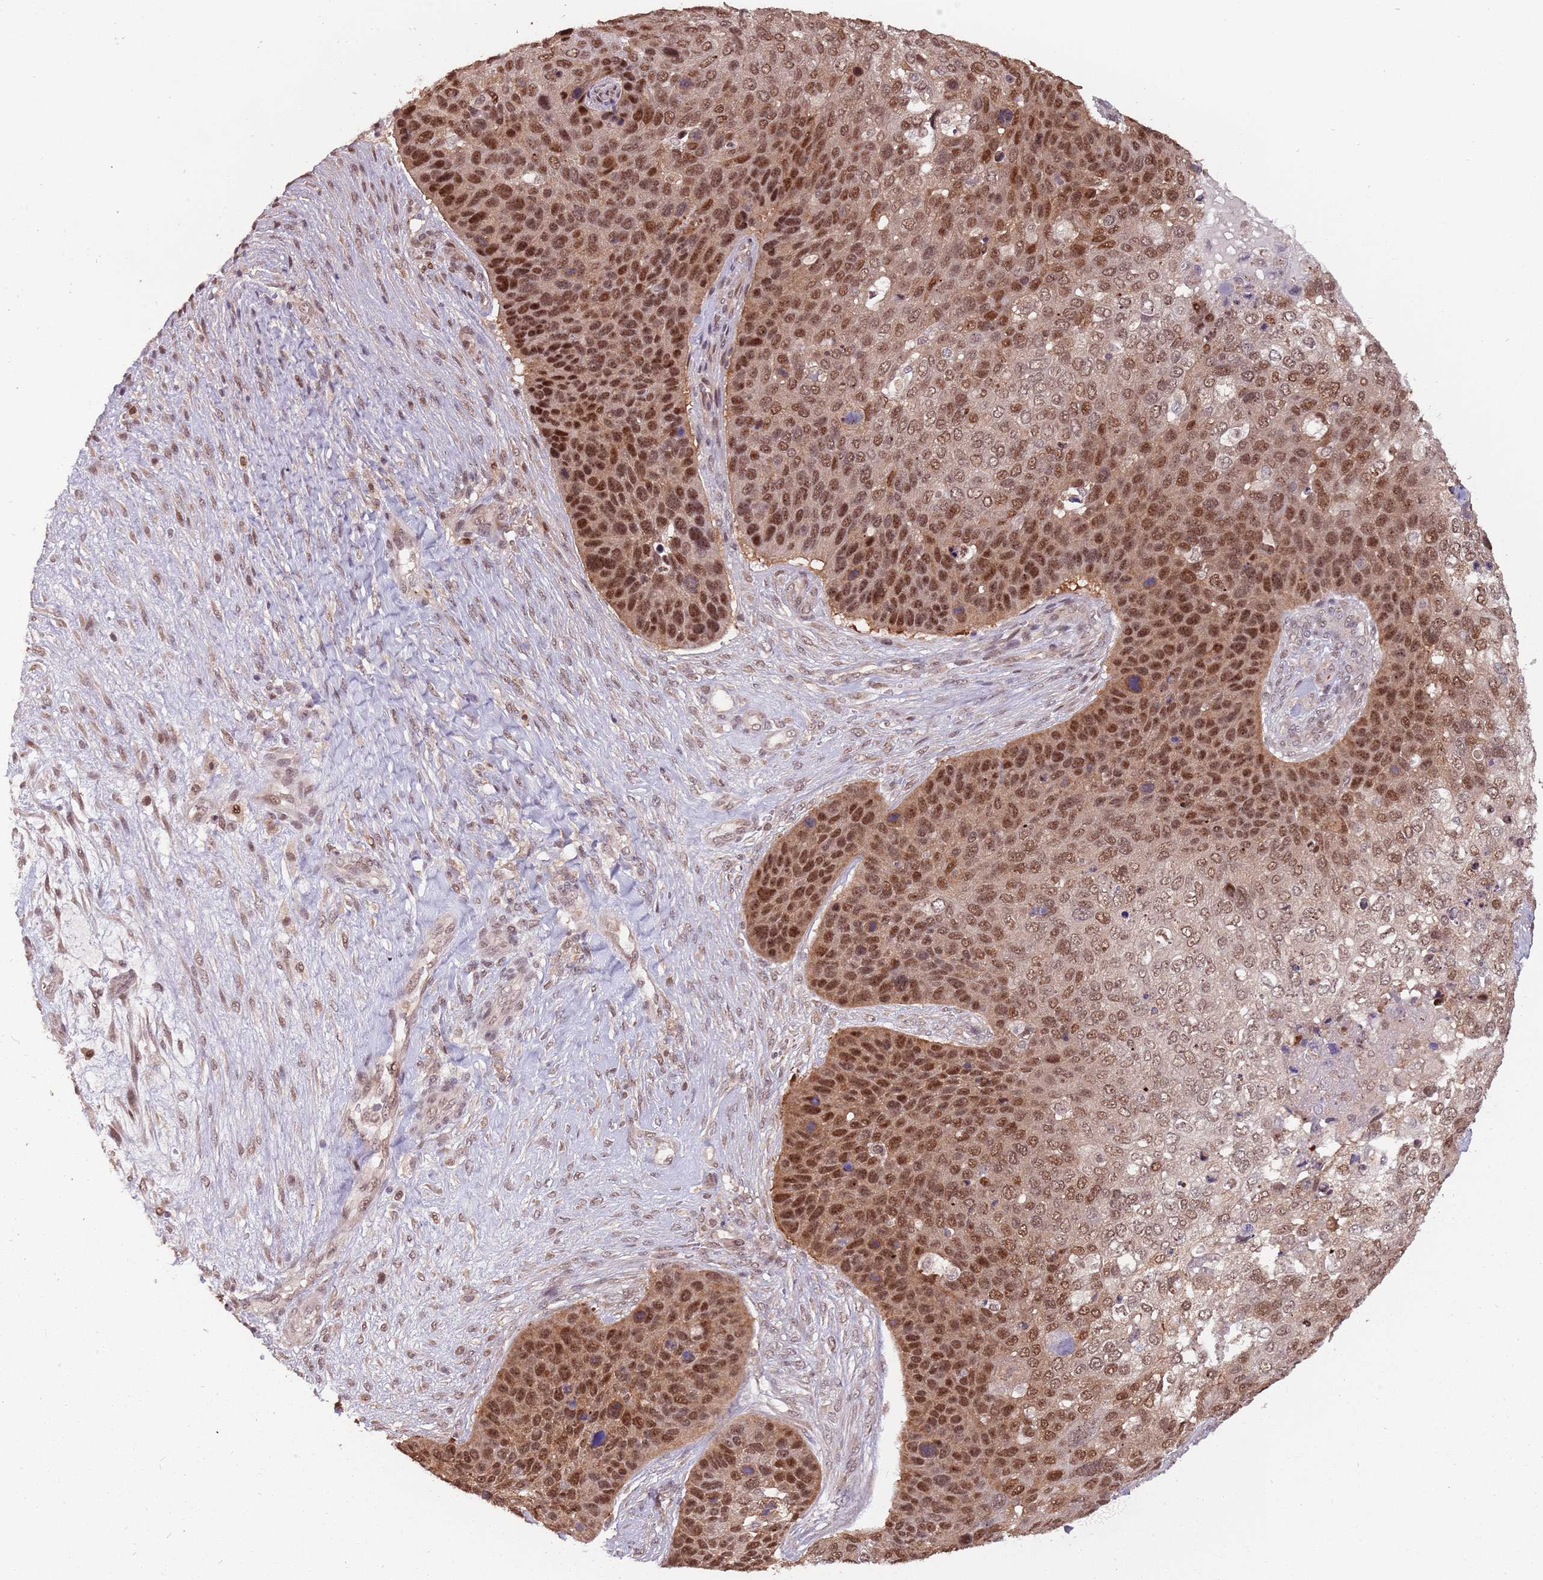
{"staining": {"intensity": "moderate", "quantity": ">75%", "location": "nuclear"}, "tissue": "skin cancer", "cell_type": "Tumor cells", "image_type": "cancer", "snomed": [{"axis": "morphology", "description": "Basal cell carcinoma"}, {"axis": "topography", "description": "Skin"}], "caption": "Immunohistochemistry photomicrograph of skin cancer (basal cell carcinoma) stained for a protein (brown), which shows medium levels of moderate nuclear positivity in about >75% of tumor cells.", "gene": "ZBTB5", "patient": {"sex": "female", "age": 74}}